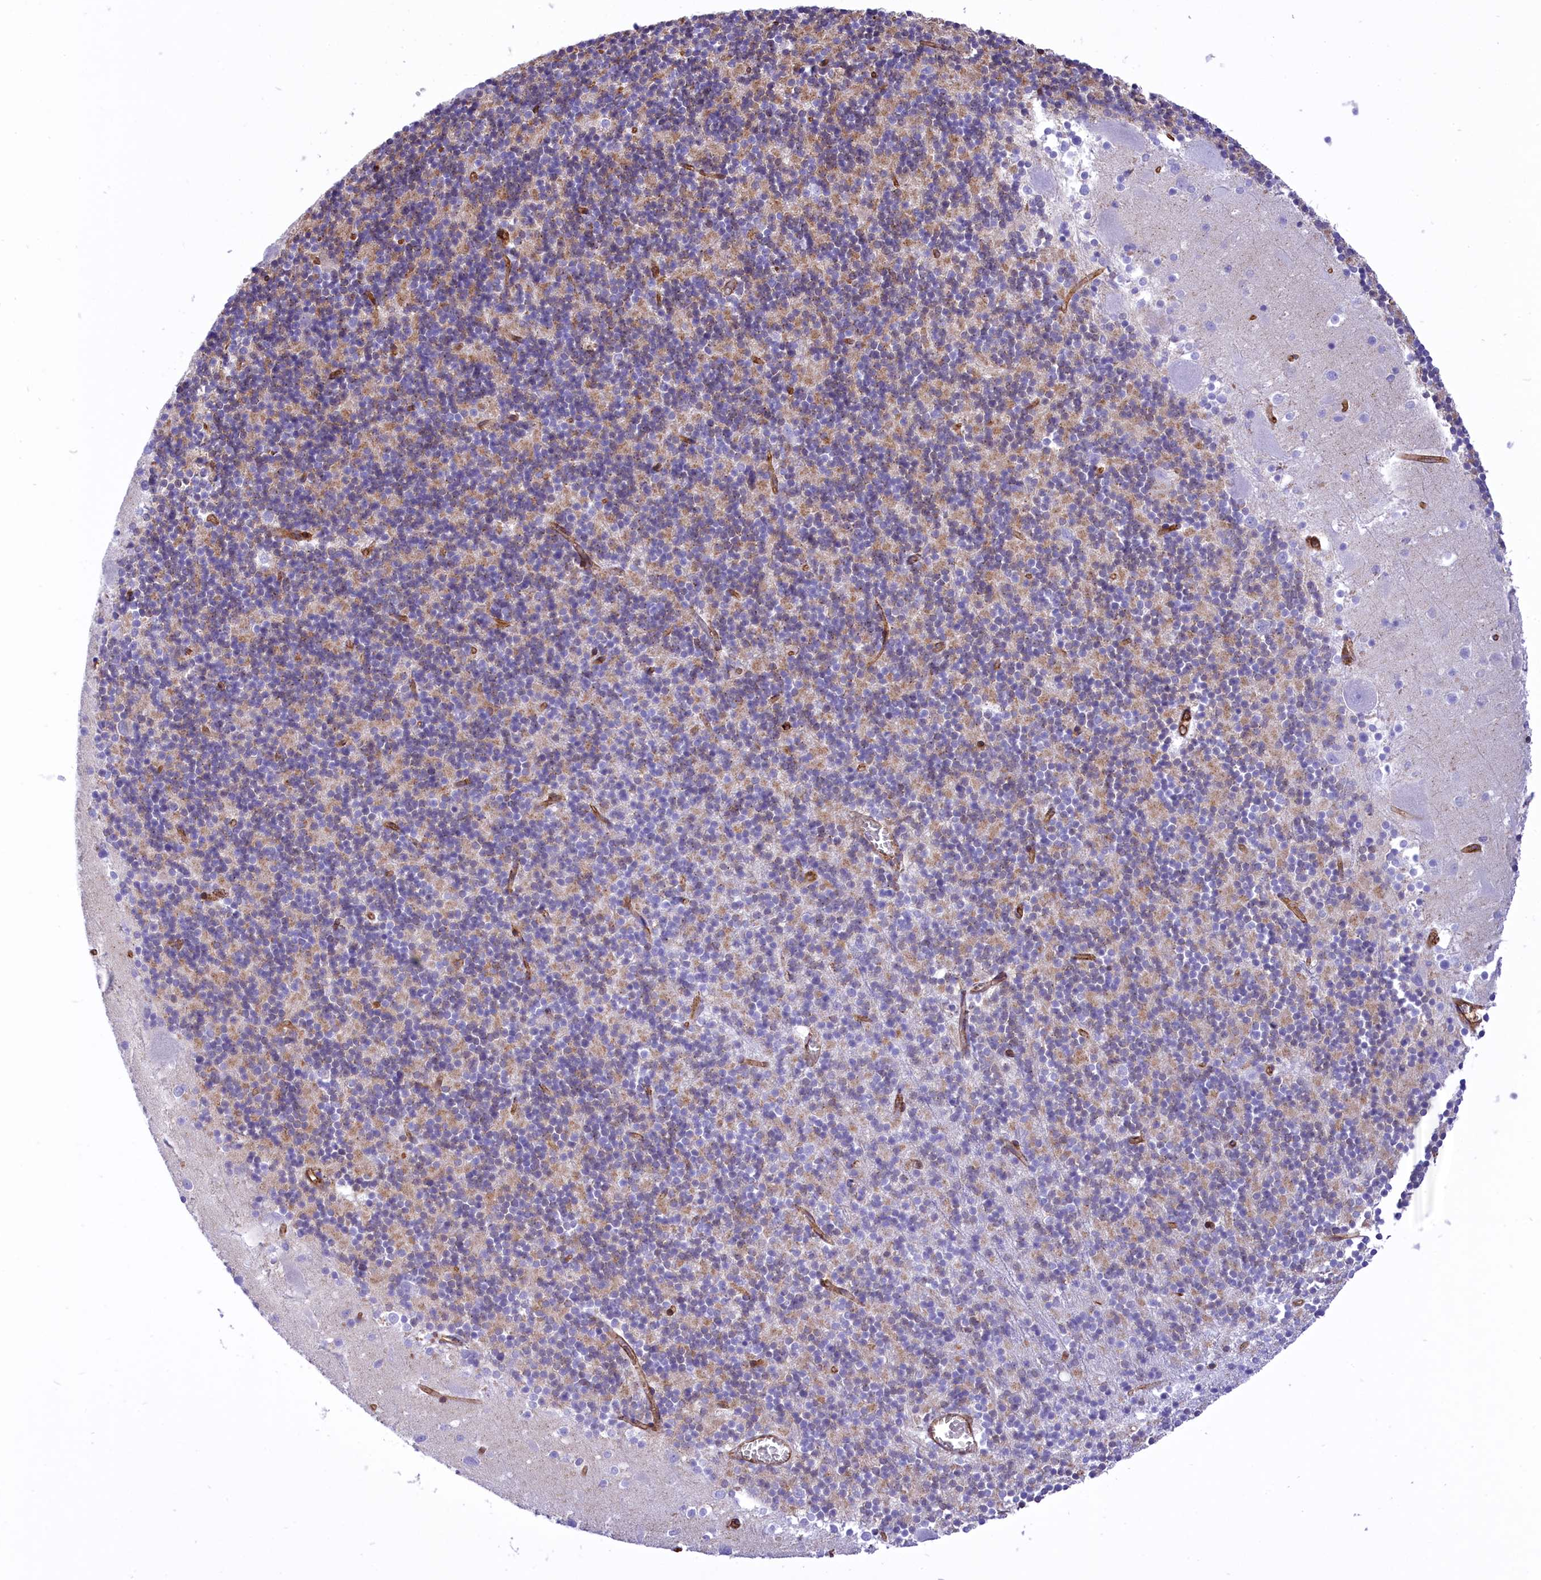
{"staining": {"intensity": "weak", "quantity": "25%-75%", "location": "cytoplasmic/membranous"}, "tissue": "cerebellum", "cell_type": "Cells in granular layer", "image_type": "normal", "snomed": [{"axis": "morphology", "description": "Normal tissue, NOS"}, {"axis": "topography", "description": "Cerebellum"}], "caption": "A high-resolution histopathology image shows immunohistochemistry (IHC) staining of normal cerebellum, which demonstrates weak cytoplasmic/membranous staining in about 25%-75% of cells in granular layer.", "gene": "SEPTIN9", "patient": {"sex": "male", "age": 54}}